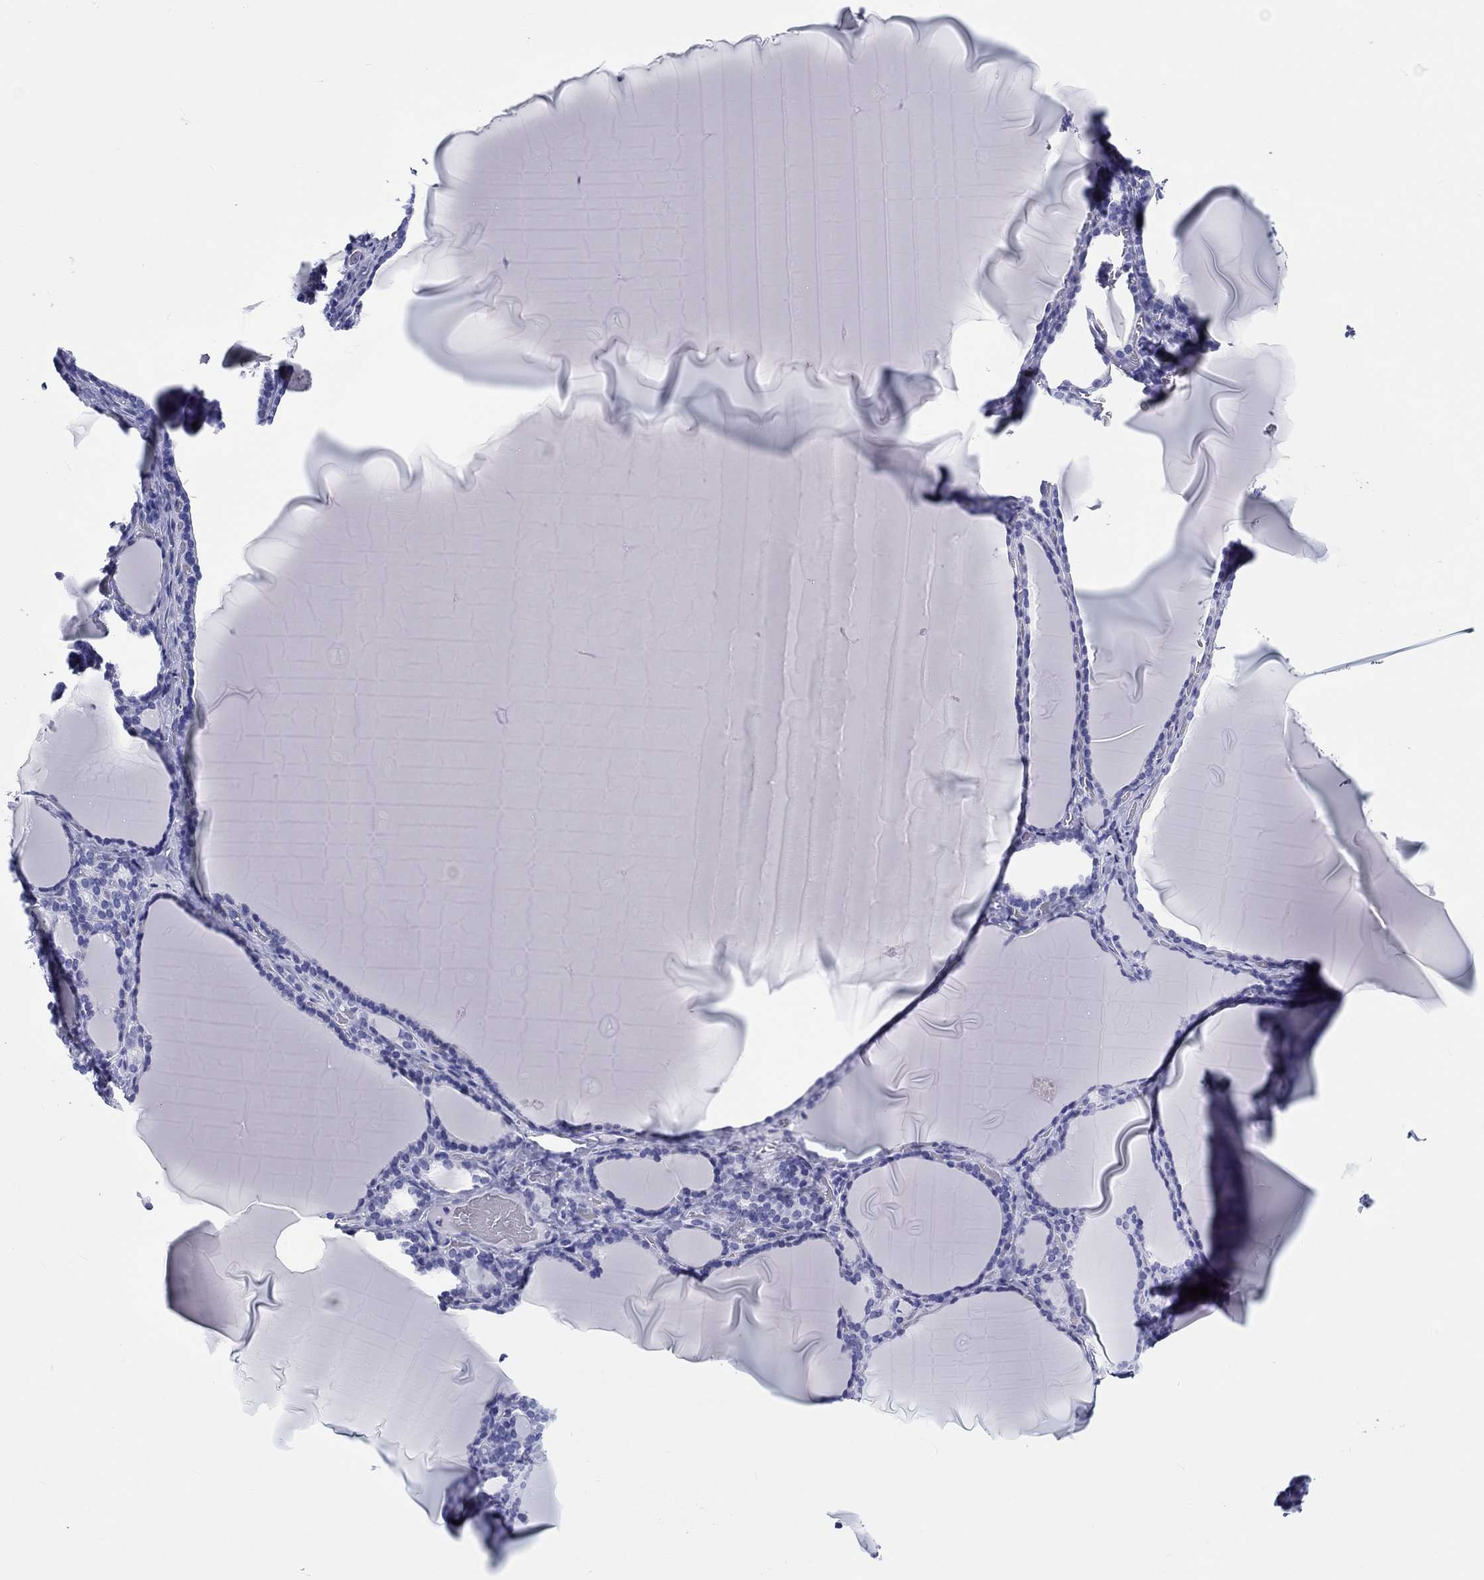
{"staining": {"intensity": "negative", "quantity": "none", "location": "none"}, "tissue": "thyroid gland", "cell_type": "Glandular cells", "image_type": "normal", "snomed": [{"axis": "morphology", "description": "Normal tissue, NOS"}, {"axis": "morphology", "description": "Hyperplasia, NOS"}, {"axis": "topography", "description": "Thyroid gland"}], "caption": "The histopathology image displays no significant staining in glandular cells of thyroid gland. (DAB immunohistochemistry visualized using brightfield microscopy, high magnification).", "gene": "H1", "patient": {"sex": "female", "age": 27}}